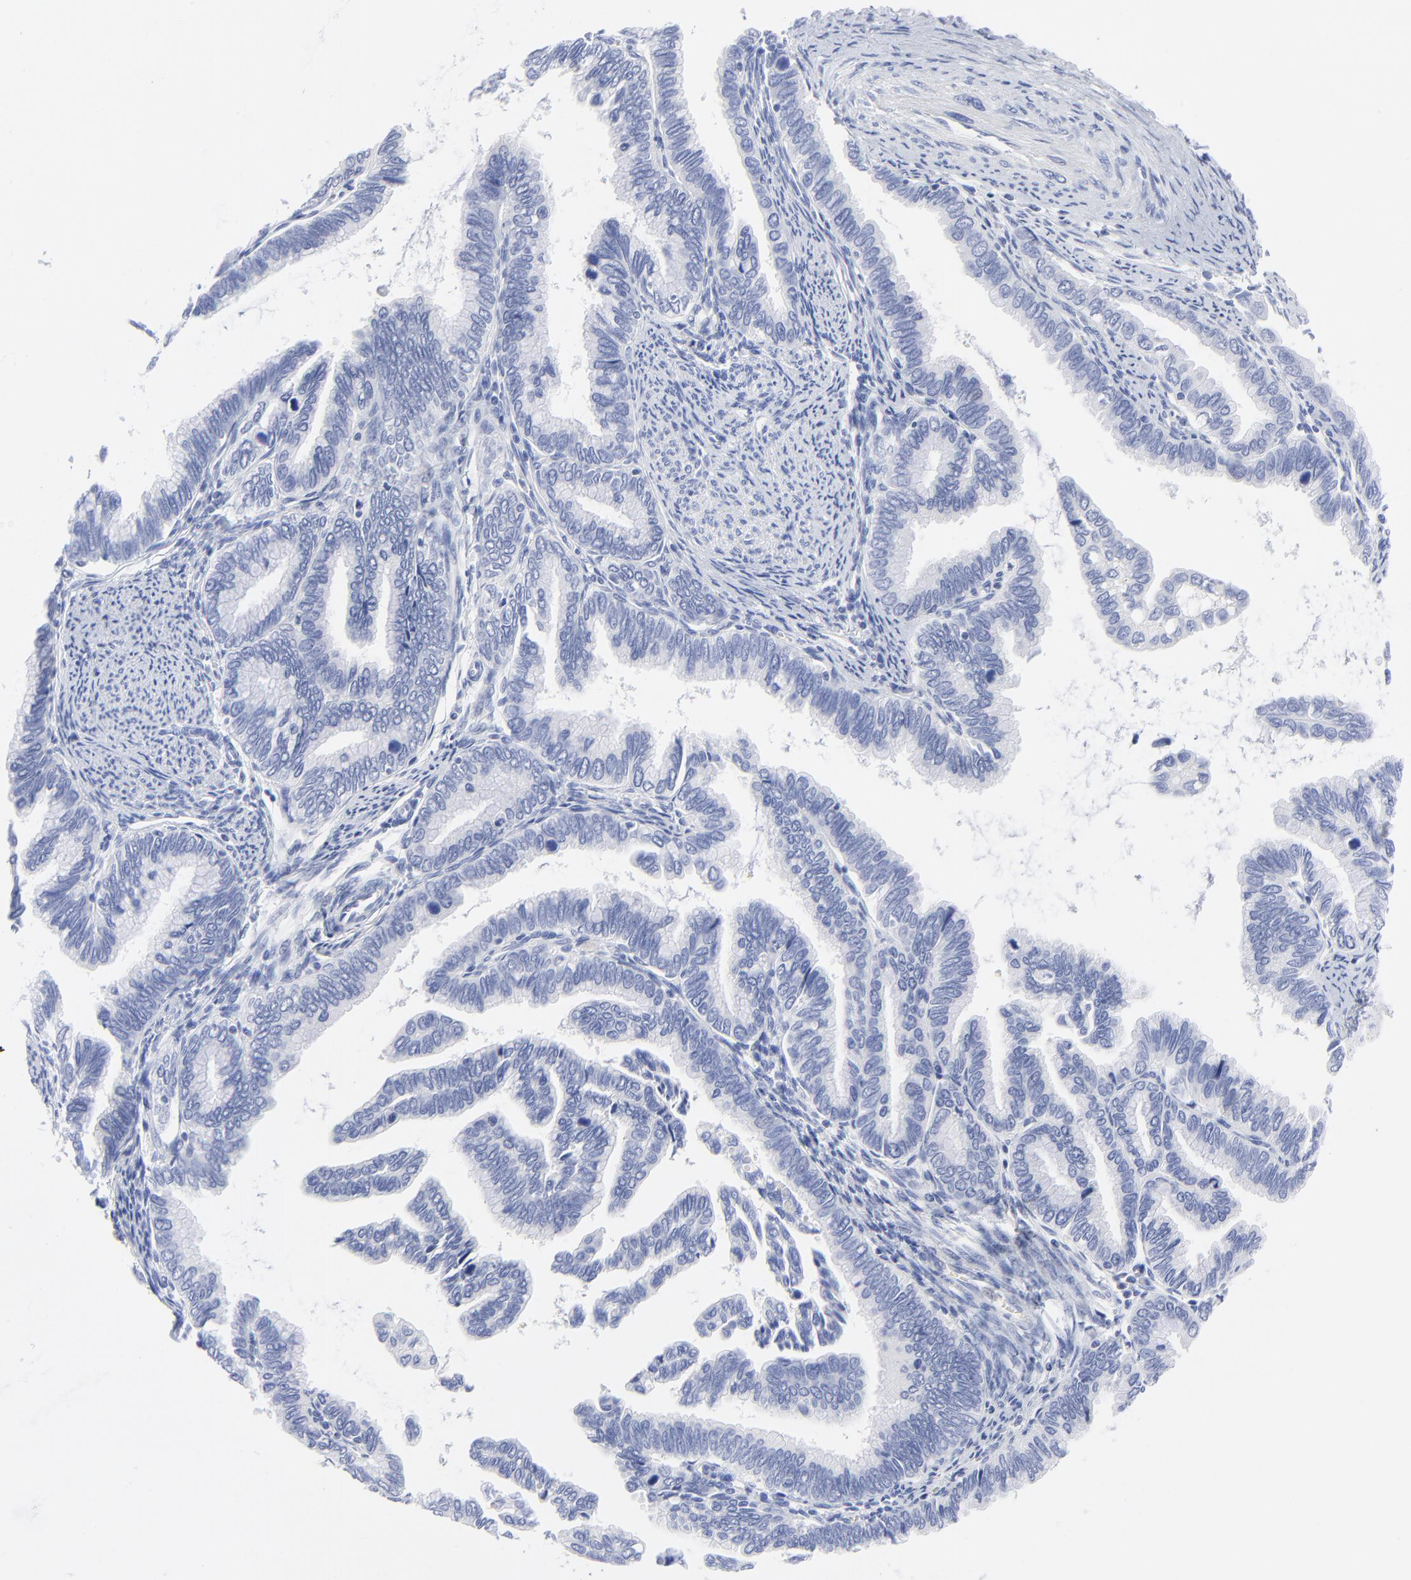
{"staining": {"intensity": "negative", "quantity": "none", "location": "none"}, "tissue": "cervical cancer", "cell_type": "Tumor cells", "image_type": "cancer", "snomed": [{"axis": "morphology", "description": "Adenocarcinoma, NOS"}, {"axis": "topography", "description": "Cervix"}], "caption": "Immunohistochemistry (IHC) micrograph of cervical adenocarcinoma stained for a protein (brown), which shows no staining in tumor cells.", "gene": "PSD3", "patient": {"sex": "female", "age": 49}}